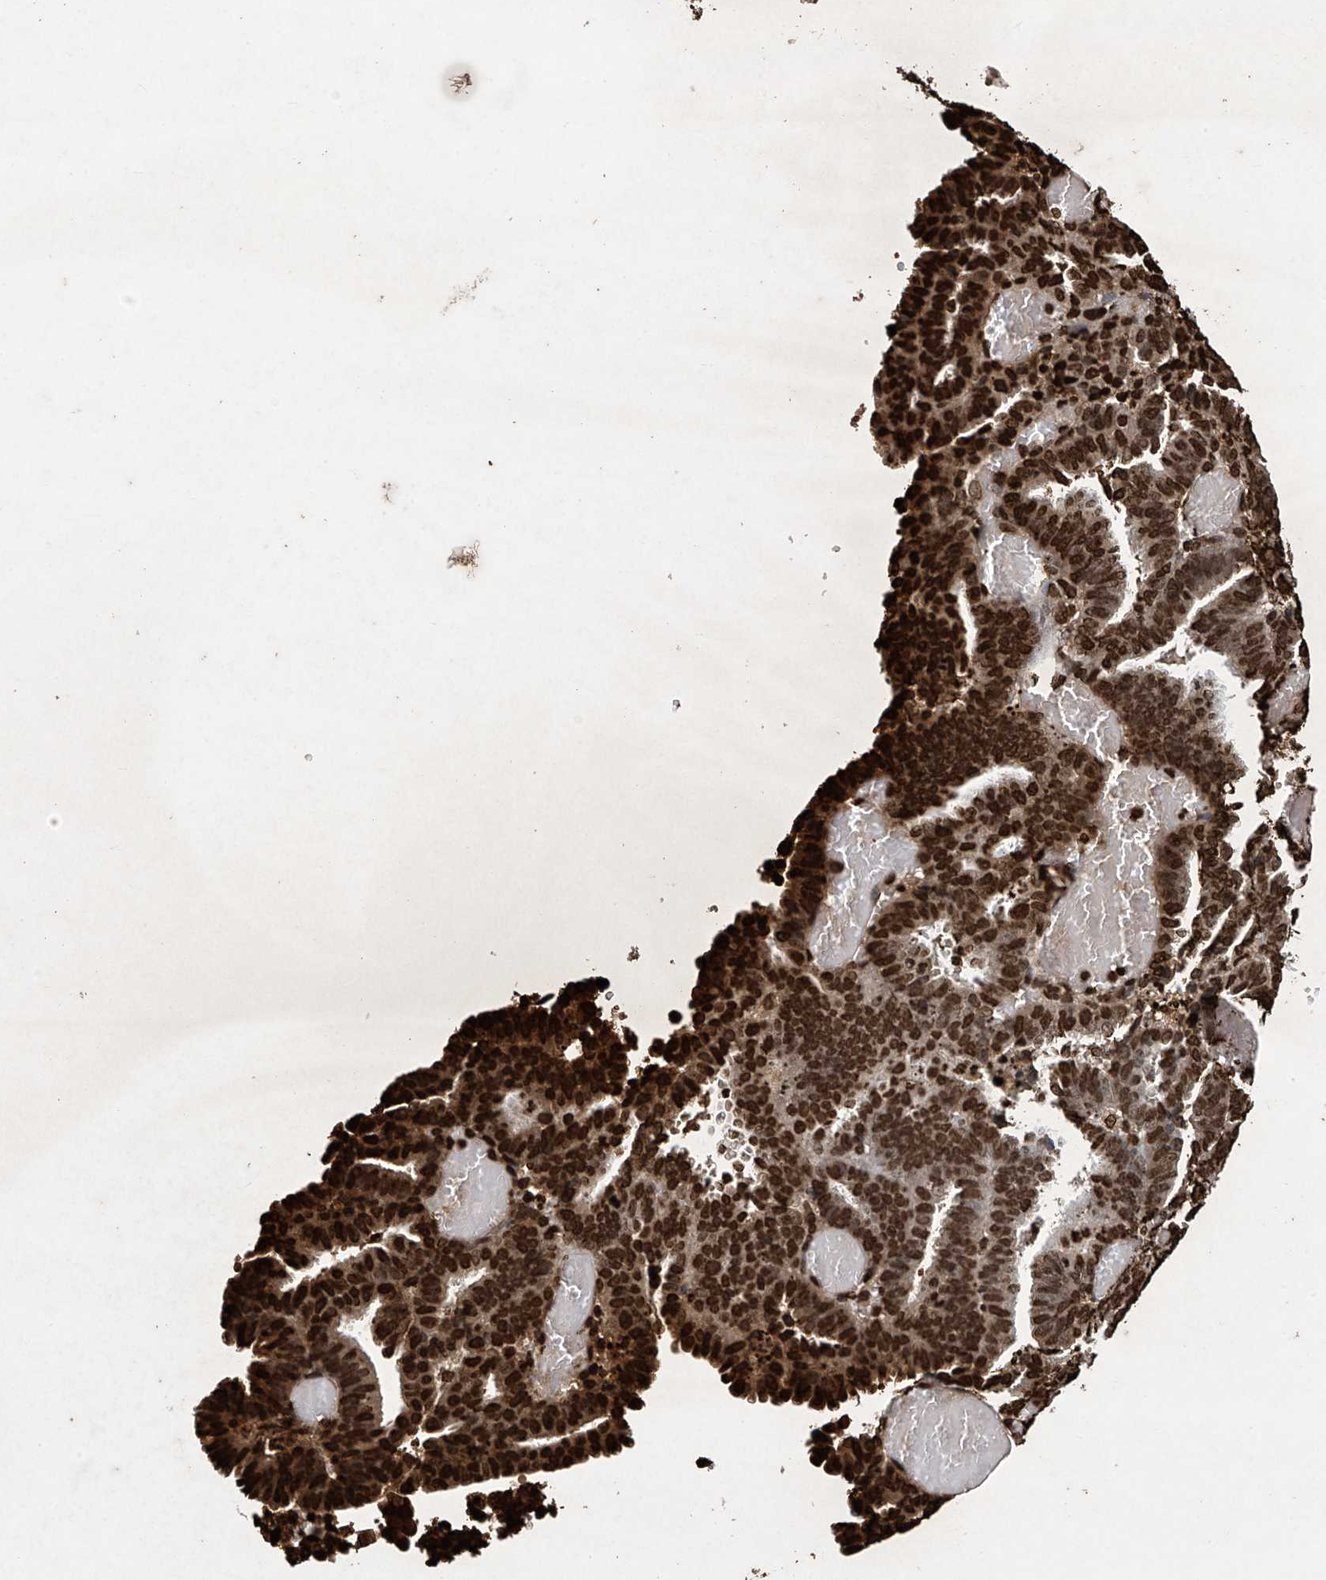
{"staining": {"intensity": "strong", "quantity": ">75%", "location": "nuclear"}, "tissue": "endometrial cancer", "cell_type": "Tumor cells", "image_type": "cancer", "snomed": [{"axis": "morphology", "description": "Adenocarcinoma, NOS"}, {"axis": "topography", "description": "Uterus"}], "caption": "Immunohistochemistry (DAB (3,3'-diaminobenzidine)) staining of human endometrial cancer exhibits strong nuclear protein positivity in approximately >75% of tumor cells. The staining is performed using DAB brown chromogen to label protein expression. The nuclei are counter-stained blue using hematoxylin.", "gene": "H3-3A", "patient": {"sex": "female", "age": 83}}